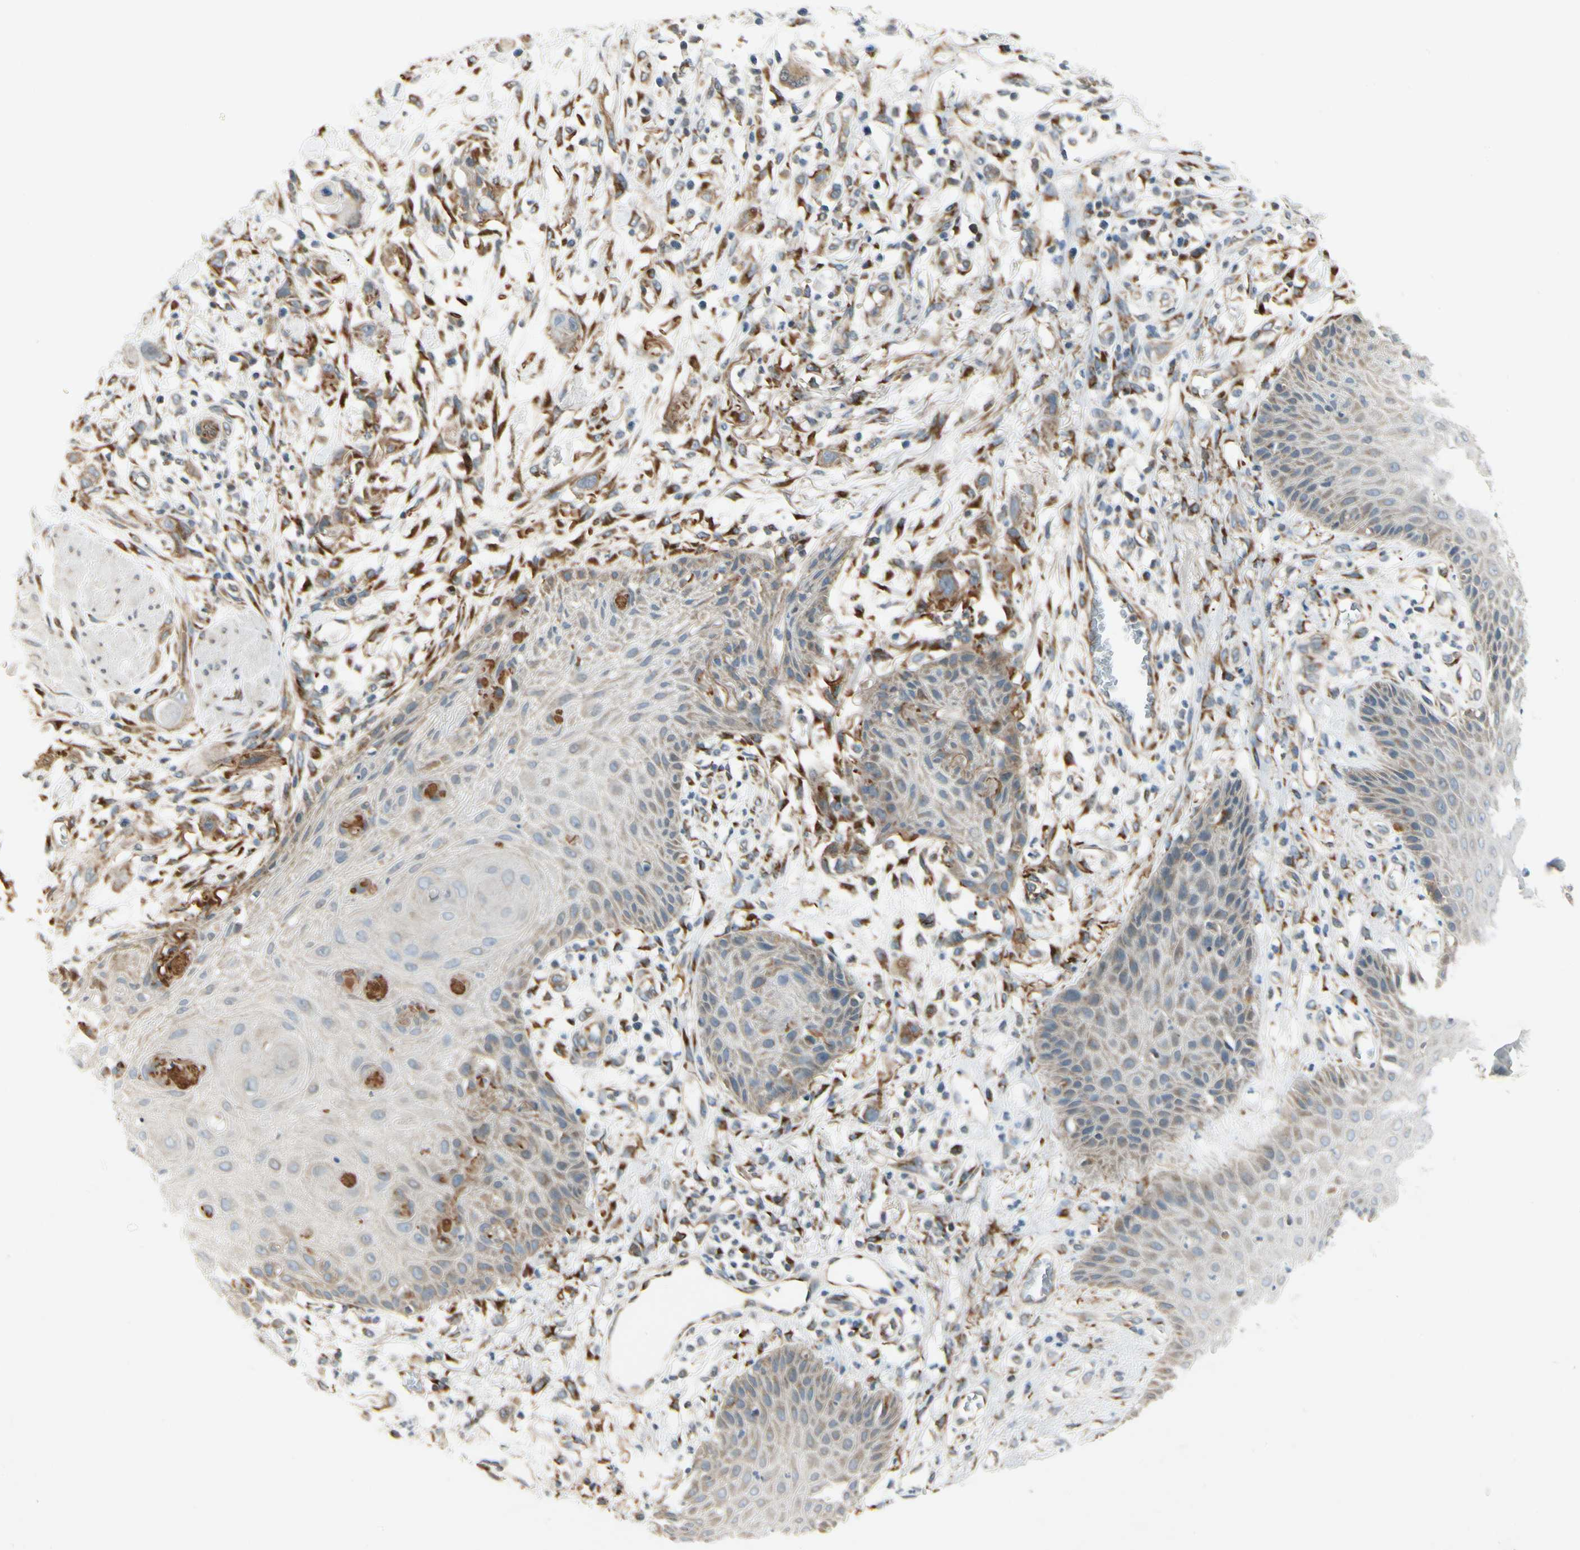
{"staining": {"intensity": "weak", "quantity": ">75%", "location": "cytoplasmic/membranous"}, "tissue": "skin cancer", "cell_type": "Tumor cells", "image_type": "cancer", "snomed": [{"axis": "morphology", "description": "Normal tissue, NOS"}, {"axis": "morphology", "description": "Squamous cell carcinoma, NOS"}, {"axis": "topography", "description": "Skin"}], "caption": "High-power microscopy captured an IHC histopathology image of skin cancer, revealing weak cytoplasmic/membranous staining in about >75% of tumor cells. Immunohistochemistry (ihc) stains the protein in brown and the nuclei are stained blue.", "gene": "MANSC1", "patient": {"sex": "female", "age": 59}}